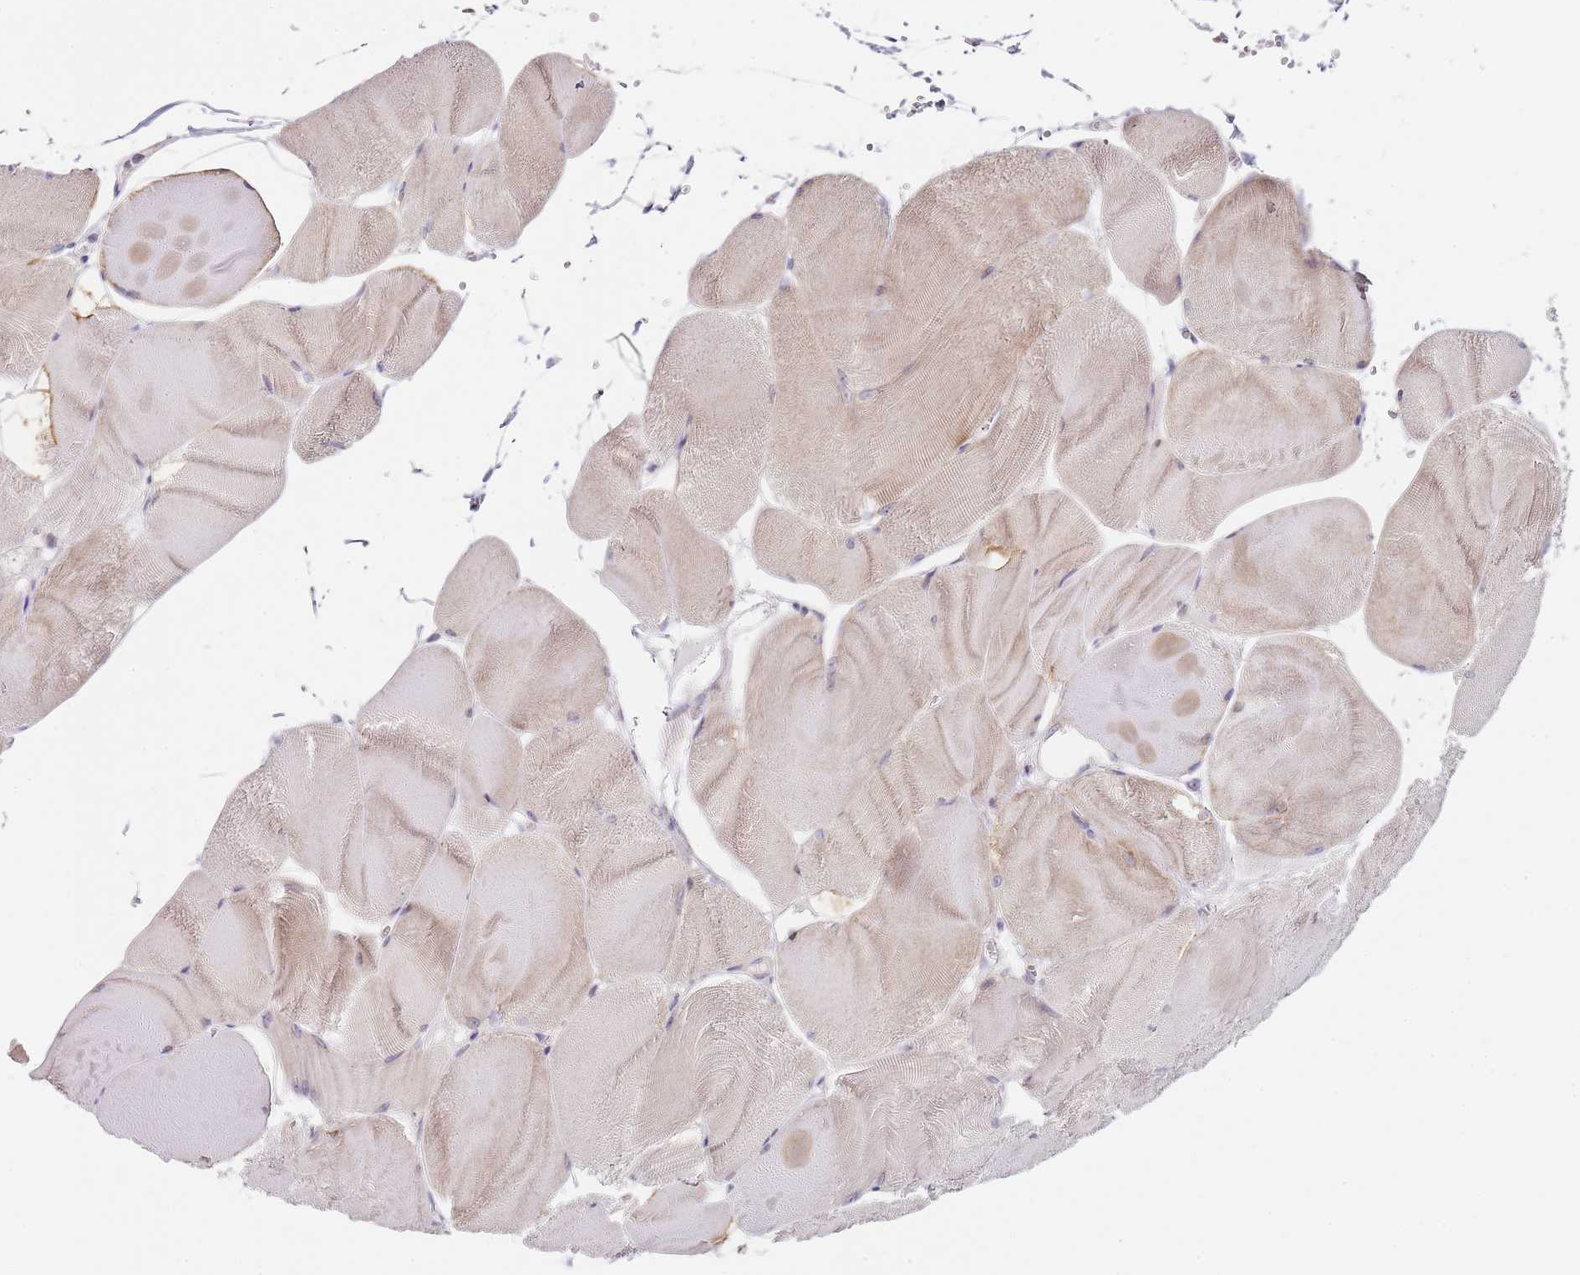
{"staining": {"intensity": "weak", "quantity": "<25%", "location": "cytoplasmic/membranous"}, "tissue": "skeletal muscle", "cell_type": "Myocytes", "image_type": "normal", "snomed": [{"axis": "morphology", "description": "Normal tissue, NOS"}, {"axis": "morphology", "description": "Basal cell carcinoma"}, {"axis": "topography", "description": "Skeletal muscle"}], "caption": "IHC of unremarkable human skeletal muscle shows no staining in myocytes. (Stains: DAB immunohistochemistry (IHC) with hematoxylin counter stain, Microscopy: brightfield microscopy at high magnification).", "gene": "TBC1D9", "patient": {"sex": "female", "age": 64}}